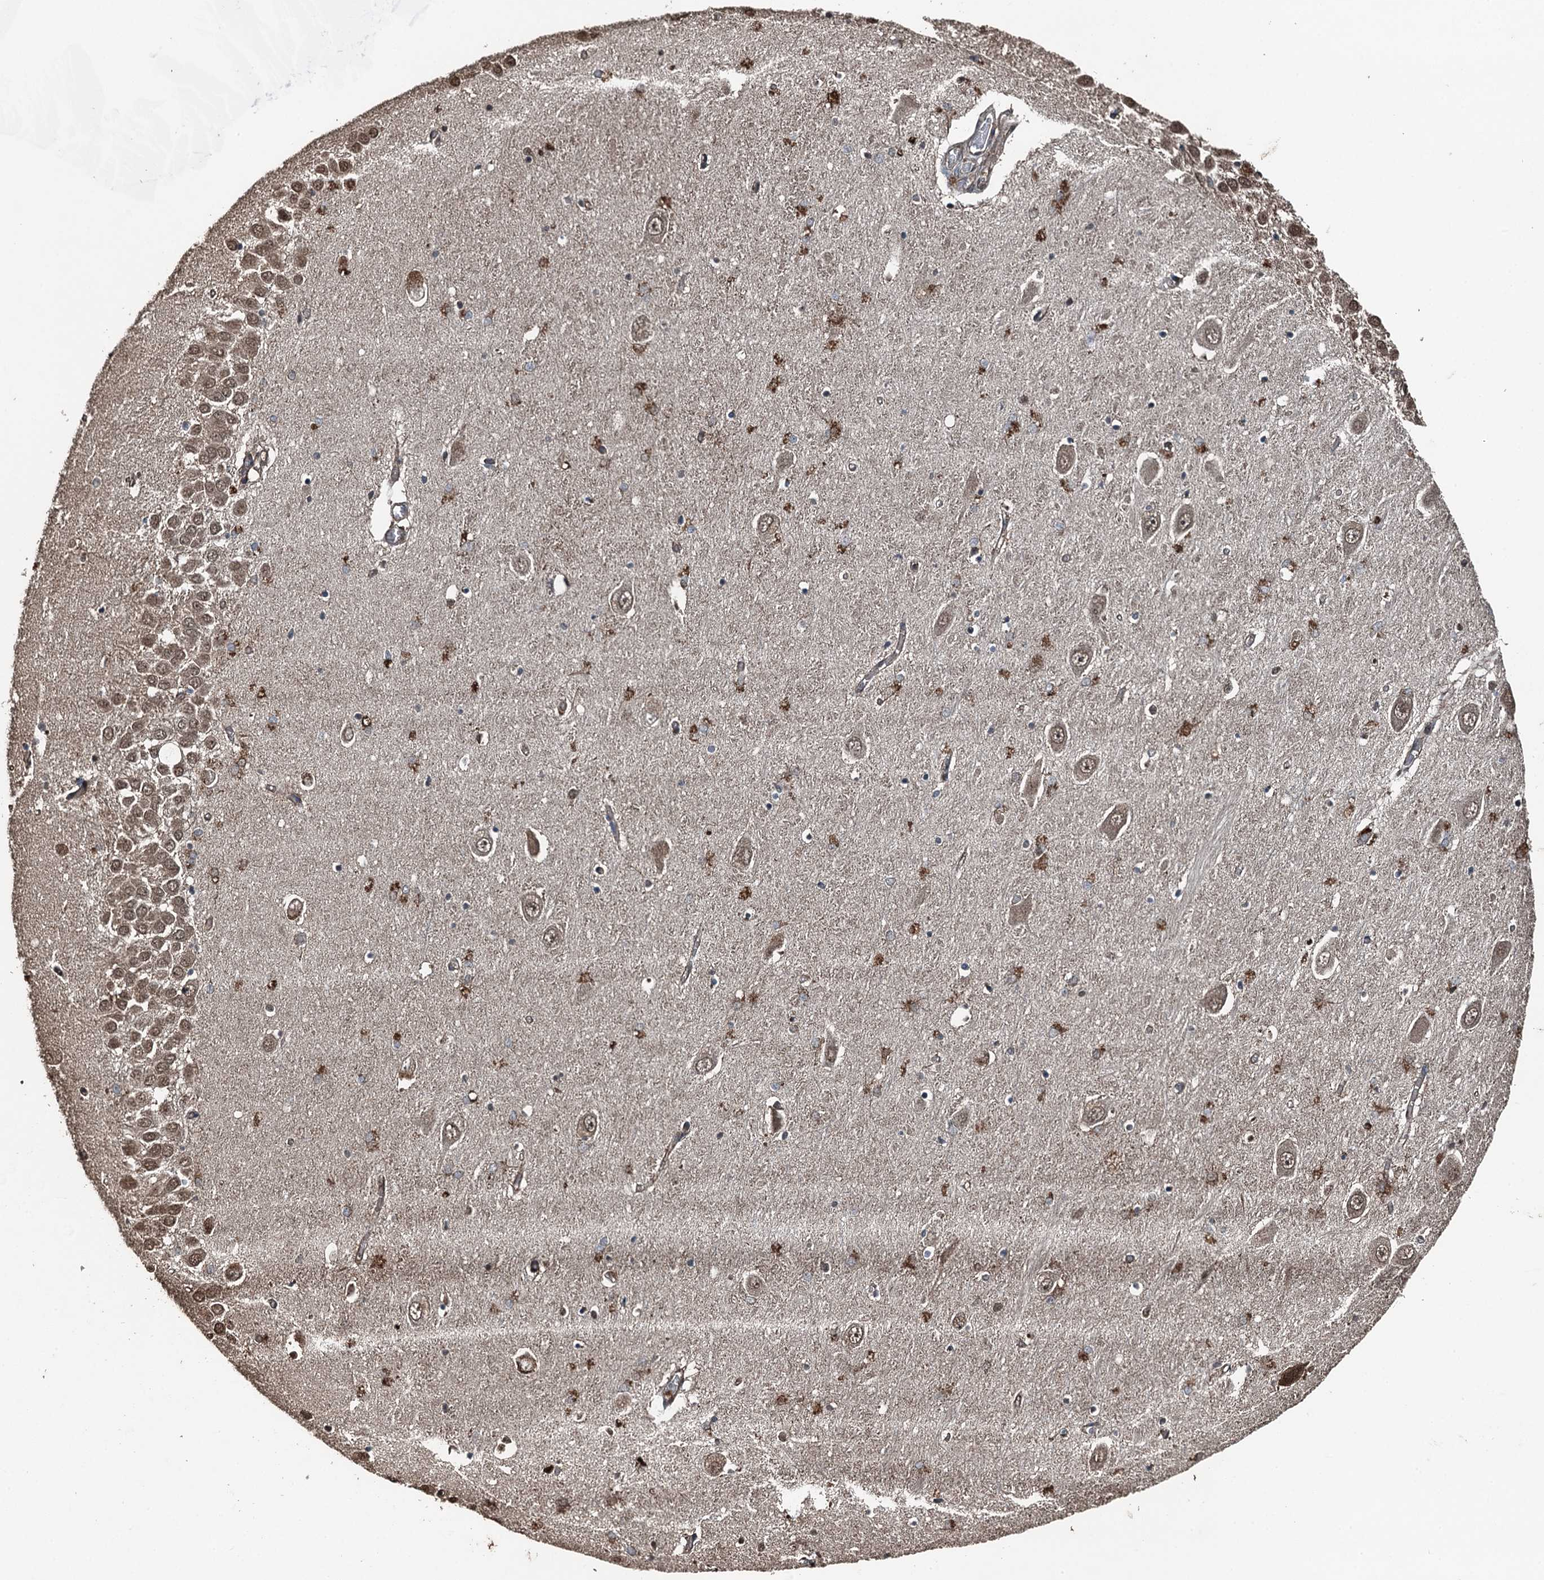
{"staining": {"intensity": "weak", "quantity": ">75%", "location": "cytoplasmic/membranous,nuclear"}, "tissue": "hippocampus", "cell_type": "Glial cells", "image_type": "normal", "snomed": [{"axis": "morphology", "description": "Normal tissue, NOS"}, {"axis": "topography", "description": "Hippocampus"}], "caption": "Protein expression analysis of benign human hippocampus reveals weak cytoplasmic/membranous,nuclear expression in about >75% of glial cells. (IHC, brightfield microscopy, high magnification).", "gene": "TCTN1", "patient": {"sex": "male", "age": 70}}